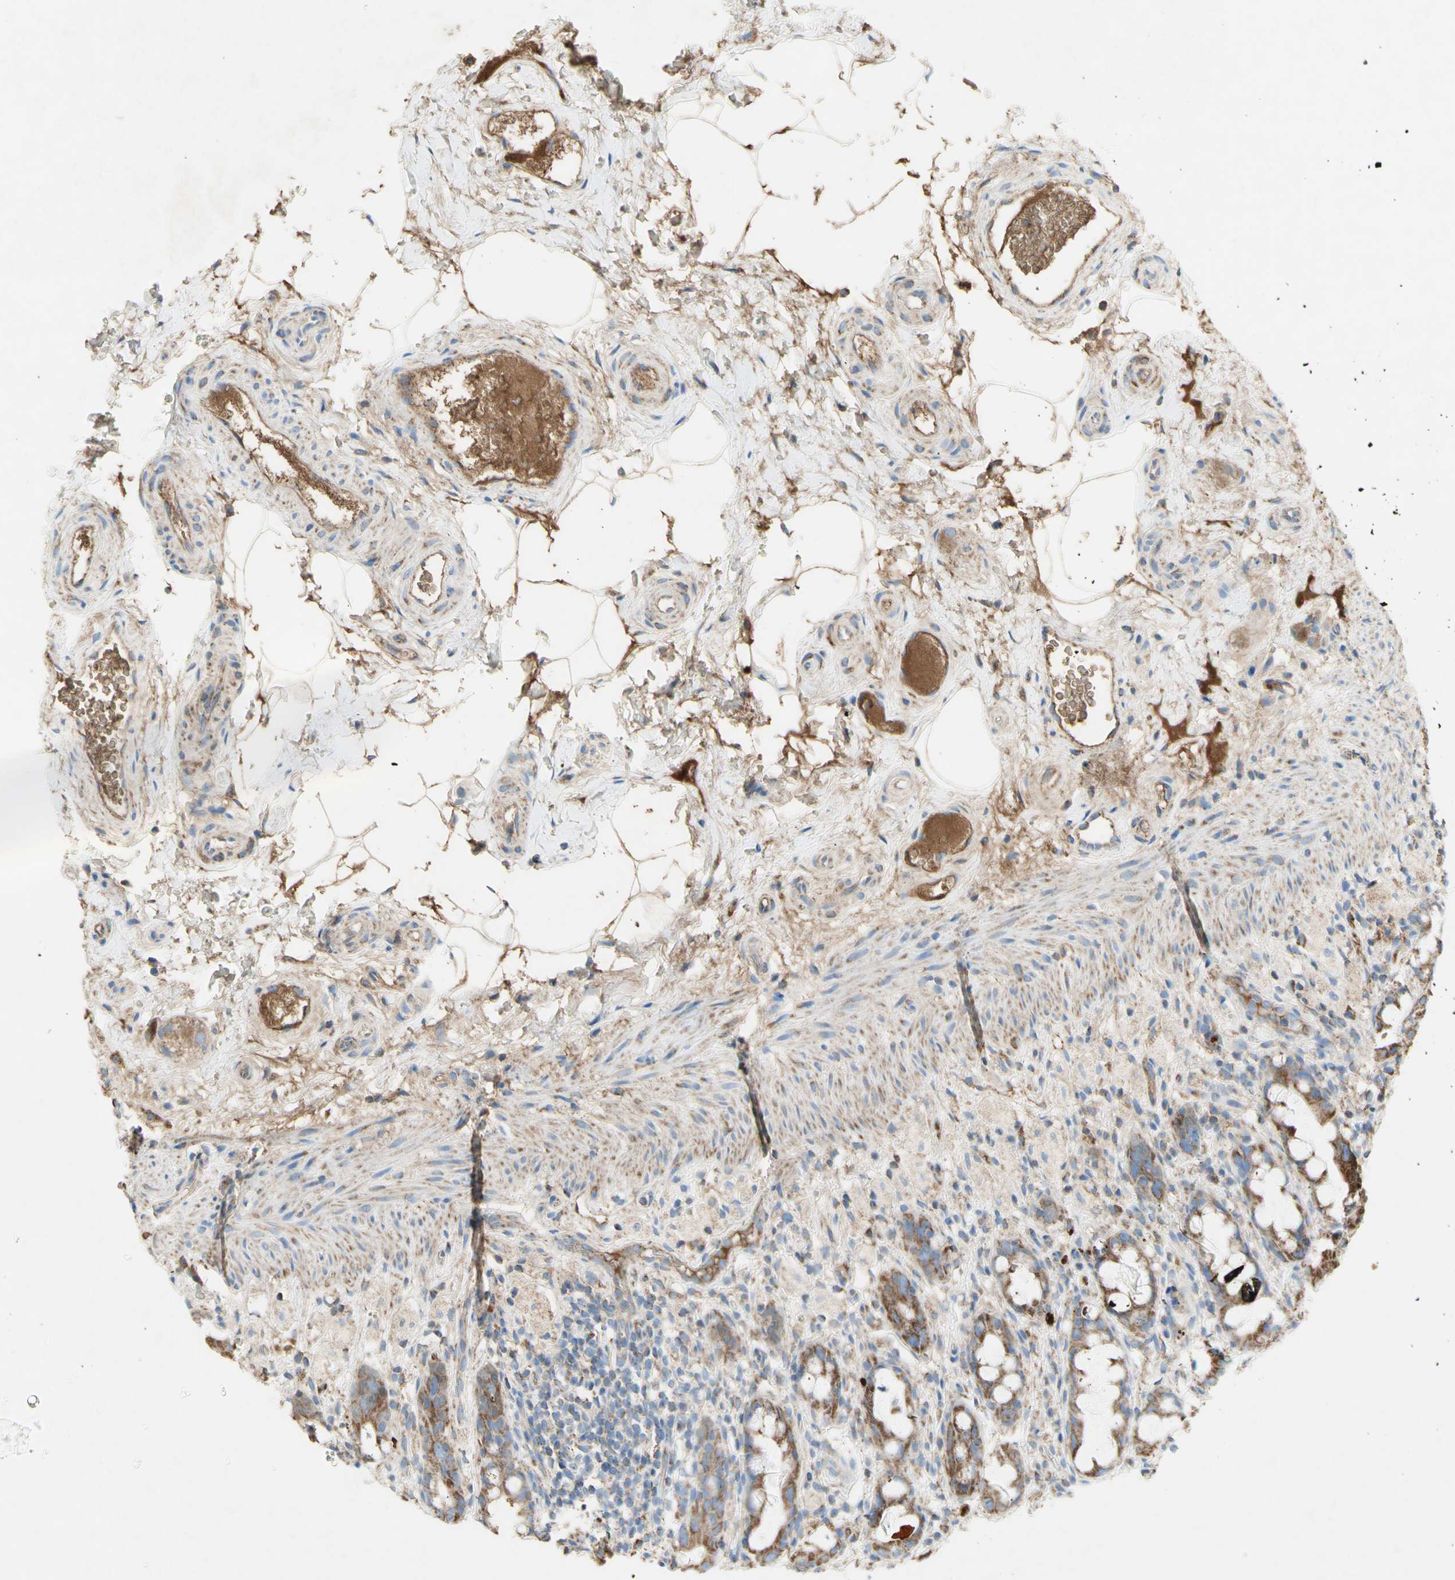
{"staining": {"intensity": "moderate", "quantity": ">75%", "location": "cytoplasmic/membranous"}, "tissue": "rectum", "cell_type": "Glandular cells", "image_type": "normal", "snomed": [{"axis": "morphology", "description": "Normal tissue, NOS"}, {"axis": "topography", "description": "Rectum"}], "caption": "Rectum stained for a protein exhibits moderate cytoplasmic/membranous positivity in glandular cells. Using DAB (3,3'-diaminobenzidine) (brown) and hematoxylin (blue) stains, captured at high magnification using brightfield microscopy.", "gene": "SDHB", "patient": {"sex": "male", "age": 44}}